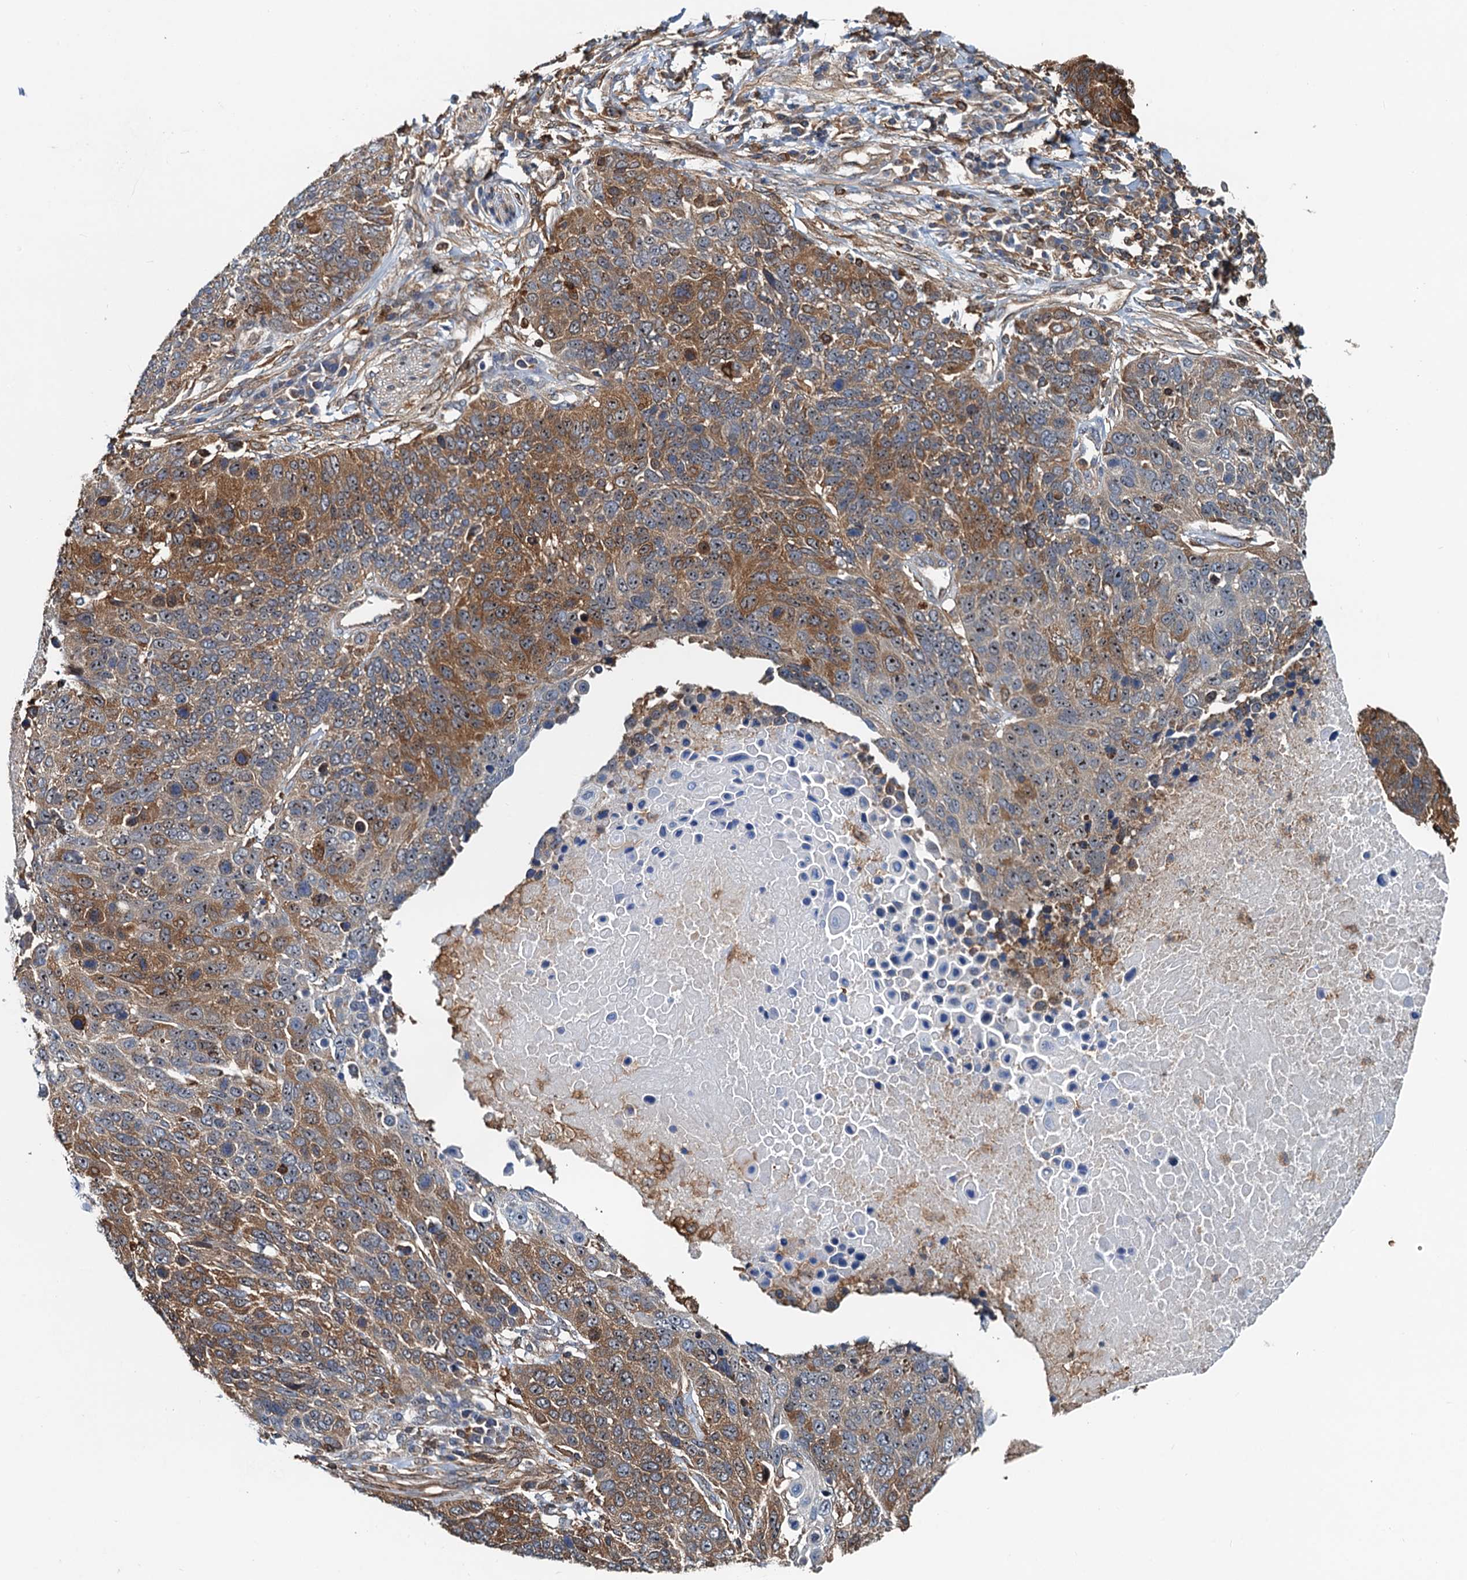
{"staining": {"intensity": "moderate", "quantity": "25%-75%", "location": "cytoplasmic/membranous"}, "tissue": "lung cancer", "cell_type": "Tumor cells", "image_type": "cancer", "snomed": [{"axis": "morphology", "description": "Normal tissue, NOS"}, {"axis": "morphology", "description": "Squamous cell carcinoma, NOS"}, {"axis": "topography", "description": "Lymph node"}, {"axis": "topography", "description": "Lung"}], "caption": "Lung cancer (squamous cell carcinoma) tissue reveals moderate cytoplasmic/membranous positivity in approximately 25%-75% of tumor cells", "gene": "USP6NL", "patient": {"sex": "male", "age": 66}}